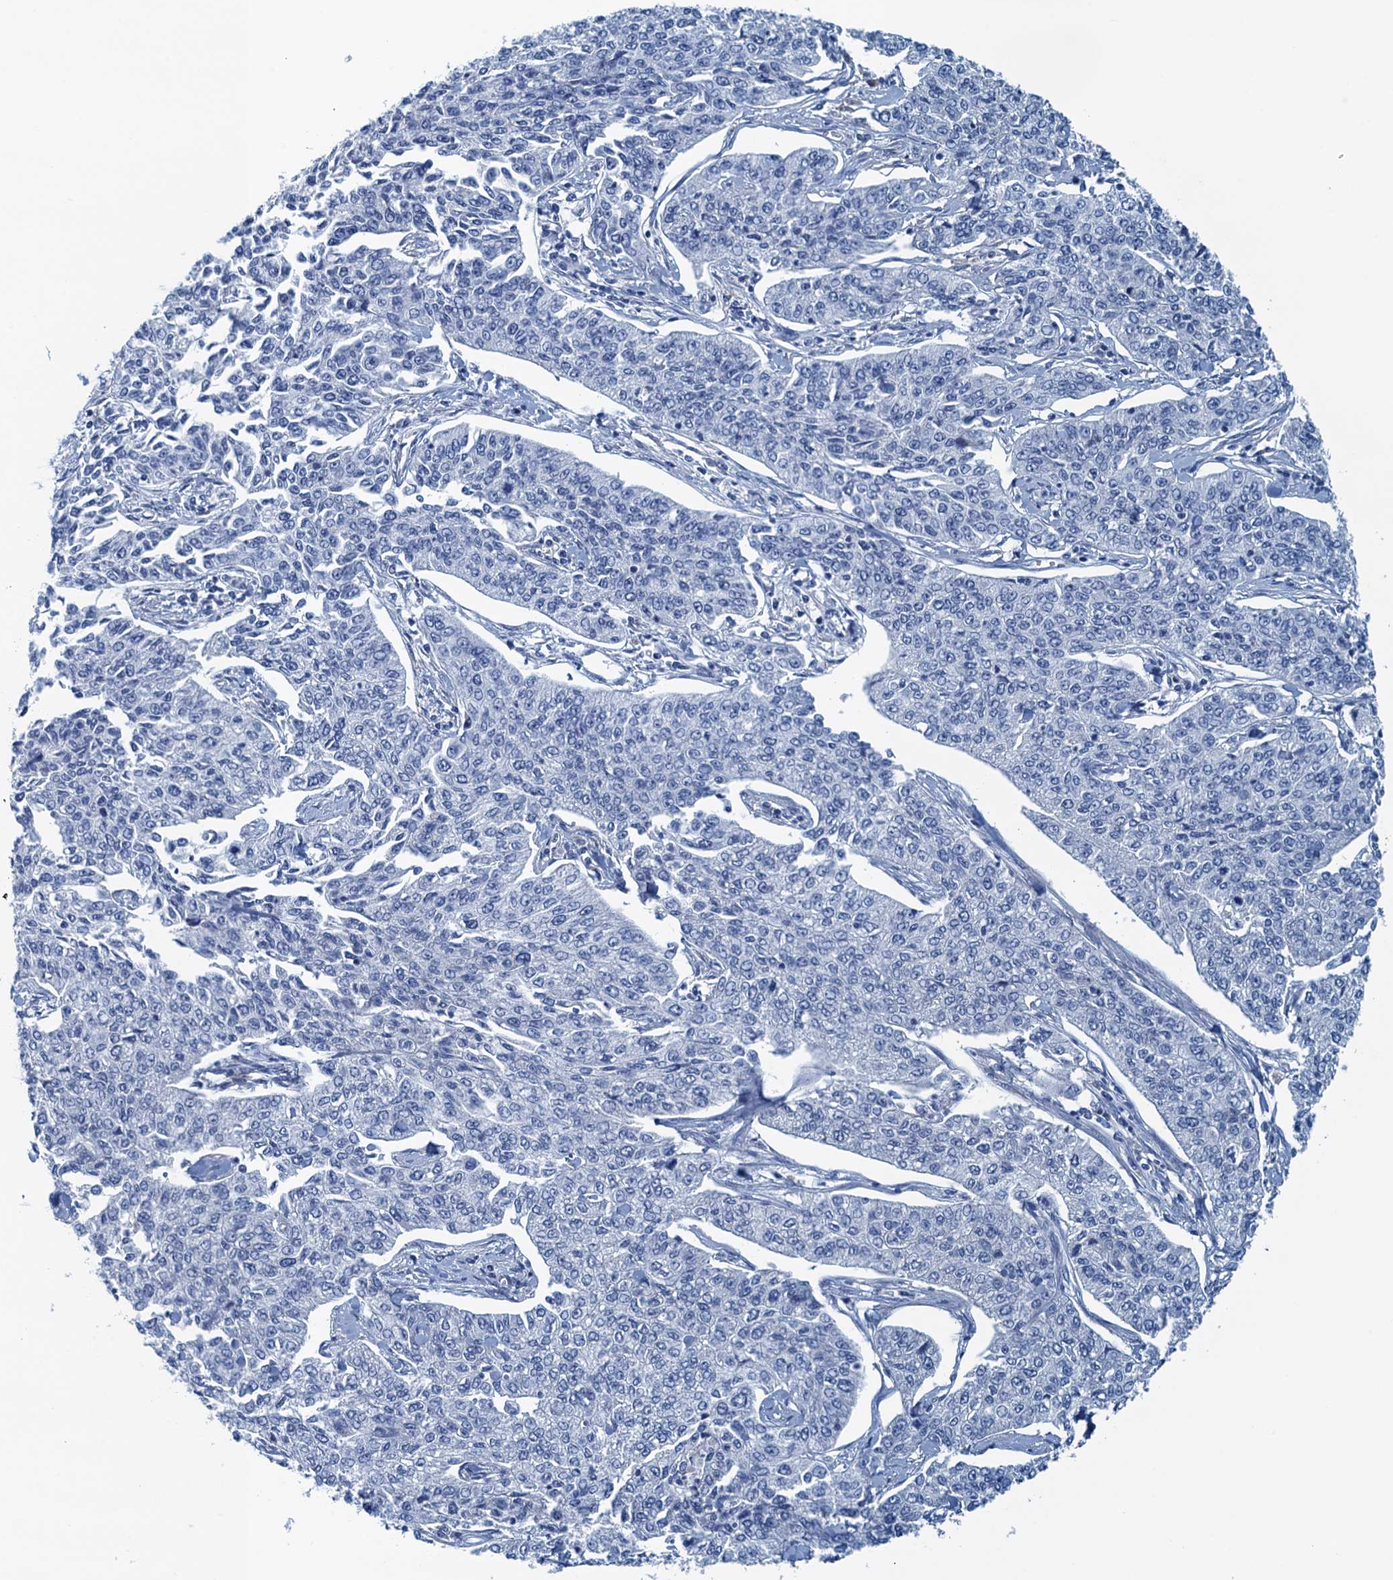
{"staining": {"intensity": "negative", "quantity": "none", "location": "none"}, "tissue": "cervical cancer", "cell_type": "Tumor cells", "image_type": "cancer", "snomed": [{"axis": "morphology", "description": "Squamous cell carcinoma, NOS"}, {"axis": "topography", "description": "Cervix"}], "caption": "This is a micrograph of immunohistochemistry (IHC) staining of squamous cell carcinoma (cervical), which shows no staining in tumor cells.", "gene": "C10orf88", "patient": {"sex": "female", "age": 35}}